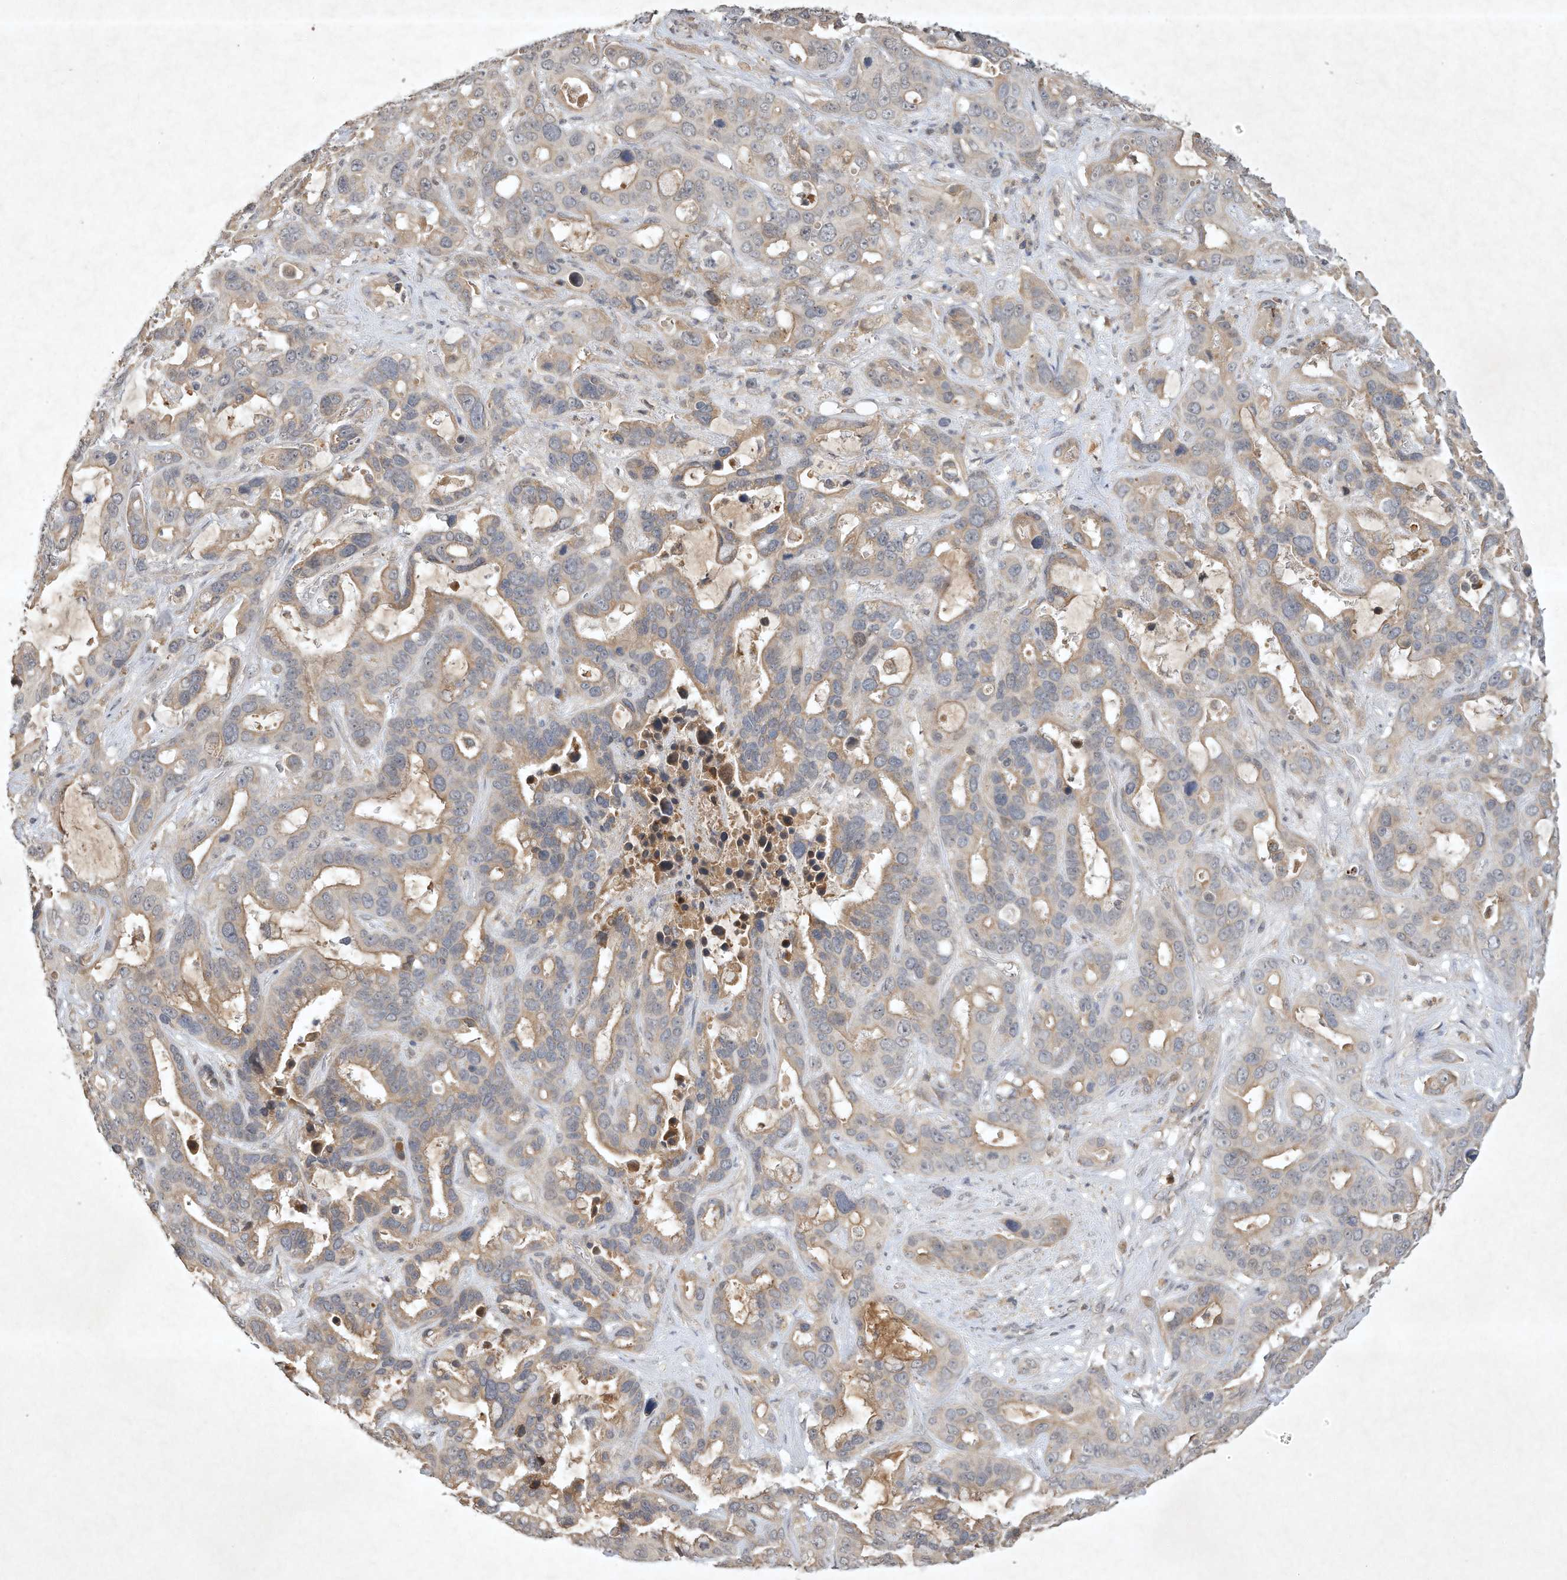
{"staining": {"intensity": "weak", "quantity": "25%-75%", "location": "cytoplasmic/membranous"}, "tissue": "liver cancer", "cell_type": "Tumor cells", "image_type": "cancer", "snomed": [{"axis": "morphology", "description": "Cholangiocarcinoma"}, {"axis": "topography", "description": "Liver"}], "caption": "Brown immunohistochemical staining in liver cholangiocarcinoma exhibits weak cytoplasmic/membranous staining in approximately 25%-75% of tumor cells. (Brightfield microscopy of DAB IHC at high magnification).", "gene": "BTRC", "patient": {"sex": "female", "age": 65}}